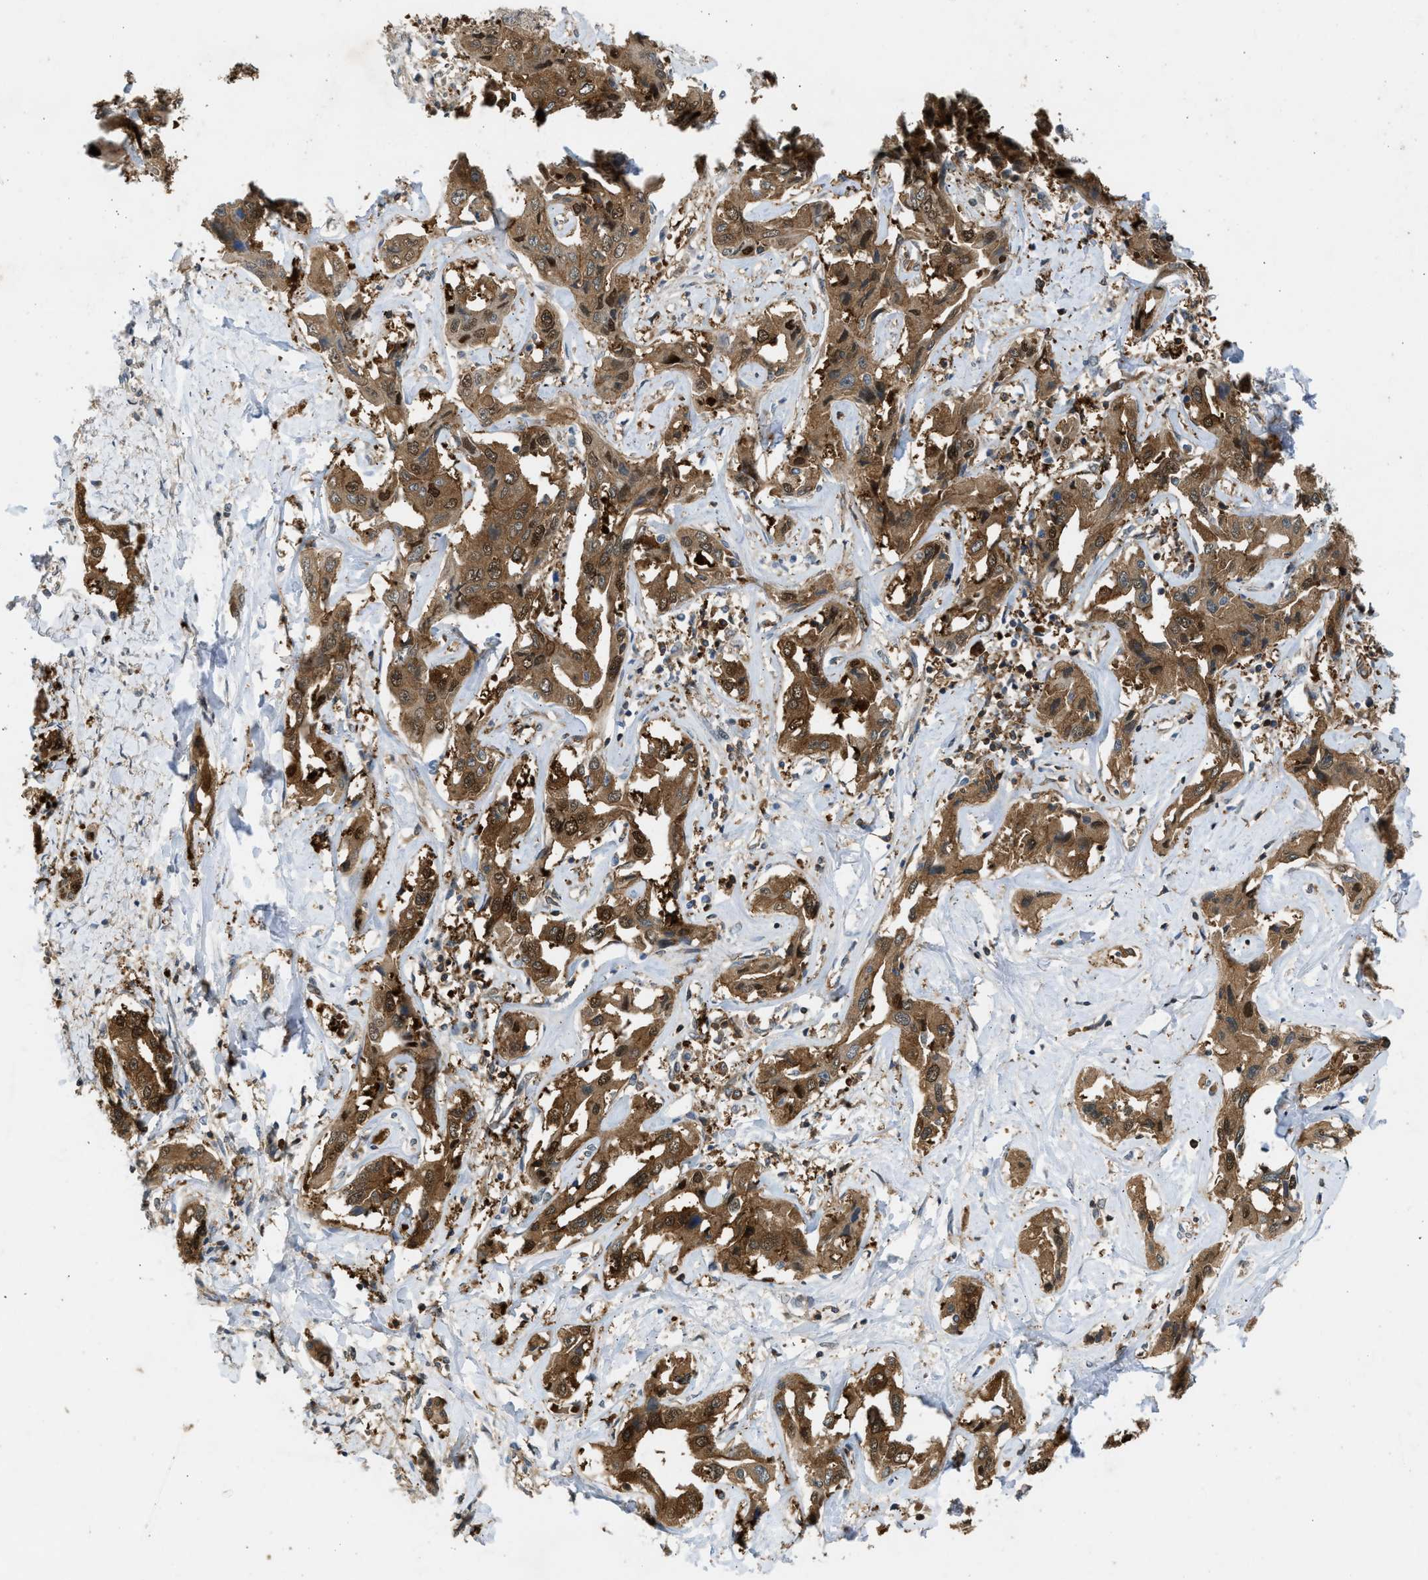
{"staining": {"intensity": "moderate", "quantity": ">75%", "location": "cytoplasmic/membranous,nuclear"}, "tissue": "liver cancer", "cell_type": "Tumor cells", "image_type": "cancer", "snomed": [{"axis": "morphology", "description": "Cholangiocarcinoma"}, {"axis": "topography", "description": "Liver"}], "caption": "Cholangiocarcinoma (liver) was stained to show a protein in brown. There is medium levels of moderate cytoplasmic/membranous and nuclear positivity in about >75% of tumor cells.", "gene": "MAPK7", "patient": {"sex": "male", "age": 59}}